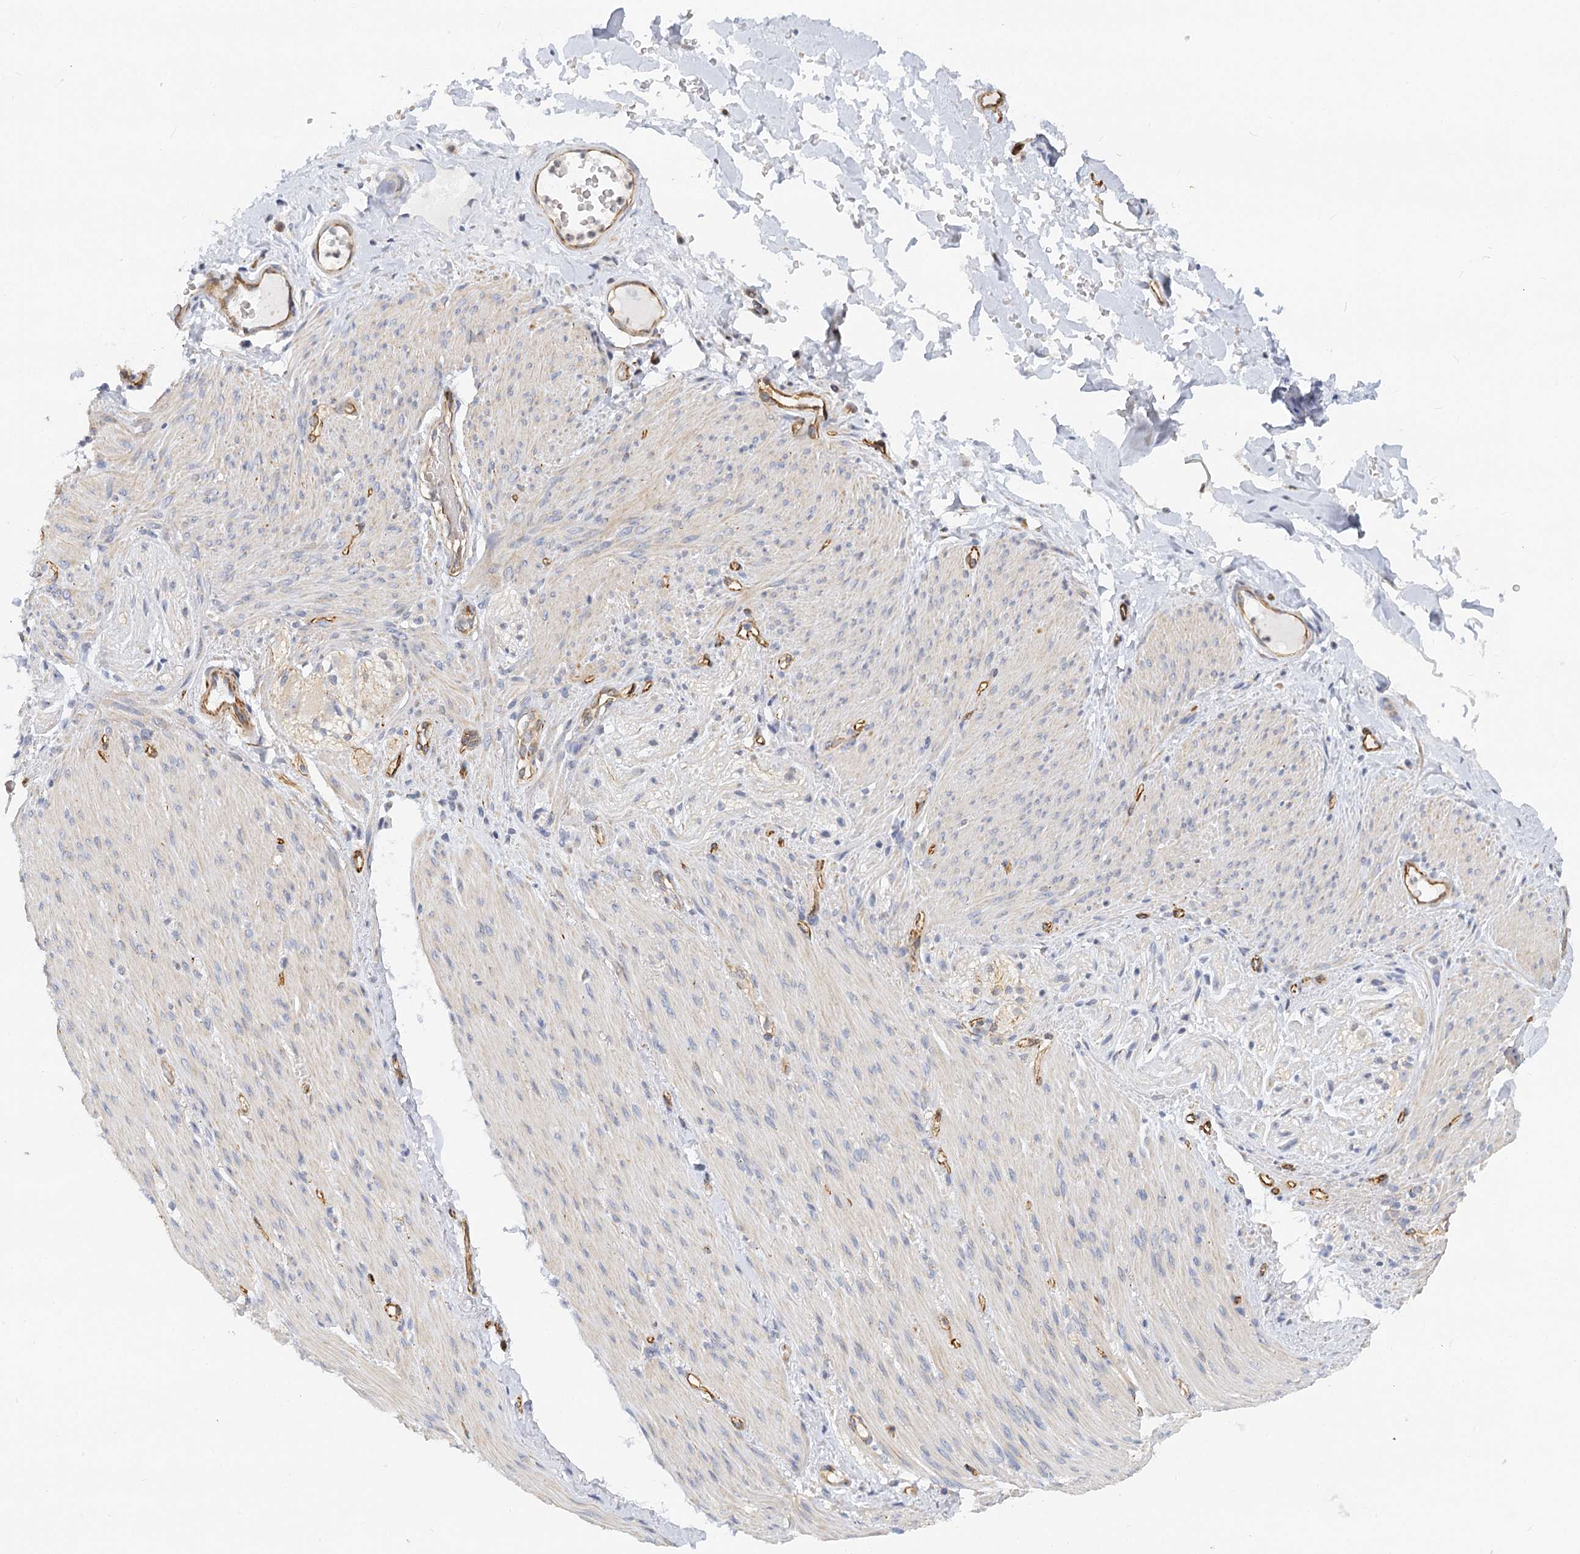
{"staining": {"intensity": "negative", "quantity": "none", "location": "none"}, "tissue": "adipose tissue", "cell_type": "Adipocytes", "image_type": "normal", "snomed": [{"axis": "morphology", "description": "Normal tissue, NOS"}, {"axis": "topography", "description": "Colon"}, {"axis": "topography", "description": "Peripheral nerve tissue"}], "caption": "Adipocytes are negative for protein expression in unremarkable human adipose tissue. The staining was performed using DAB (3,3'-diaminobenzidine) to visualize the protein expression in brown, while the nuclei were stained in blue with hematoxylin (Magnification: 20x).", "gene": "NELL2", "patient": {"sex": "female", "age": 61}}